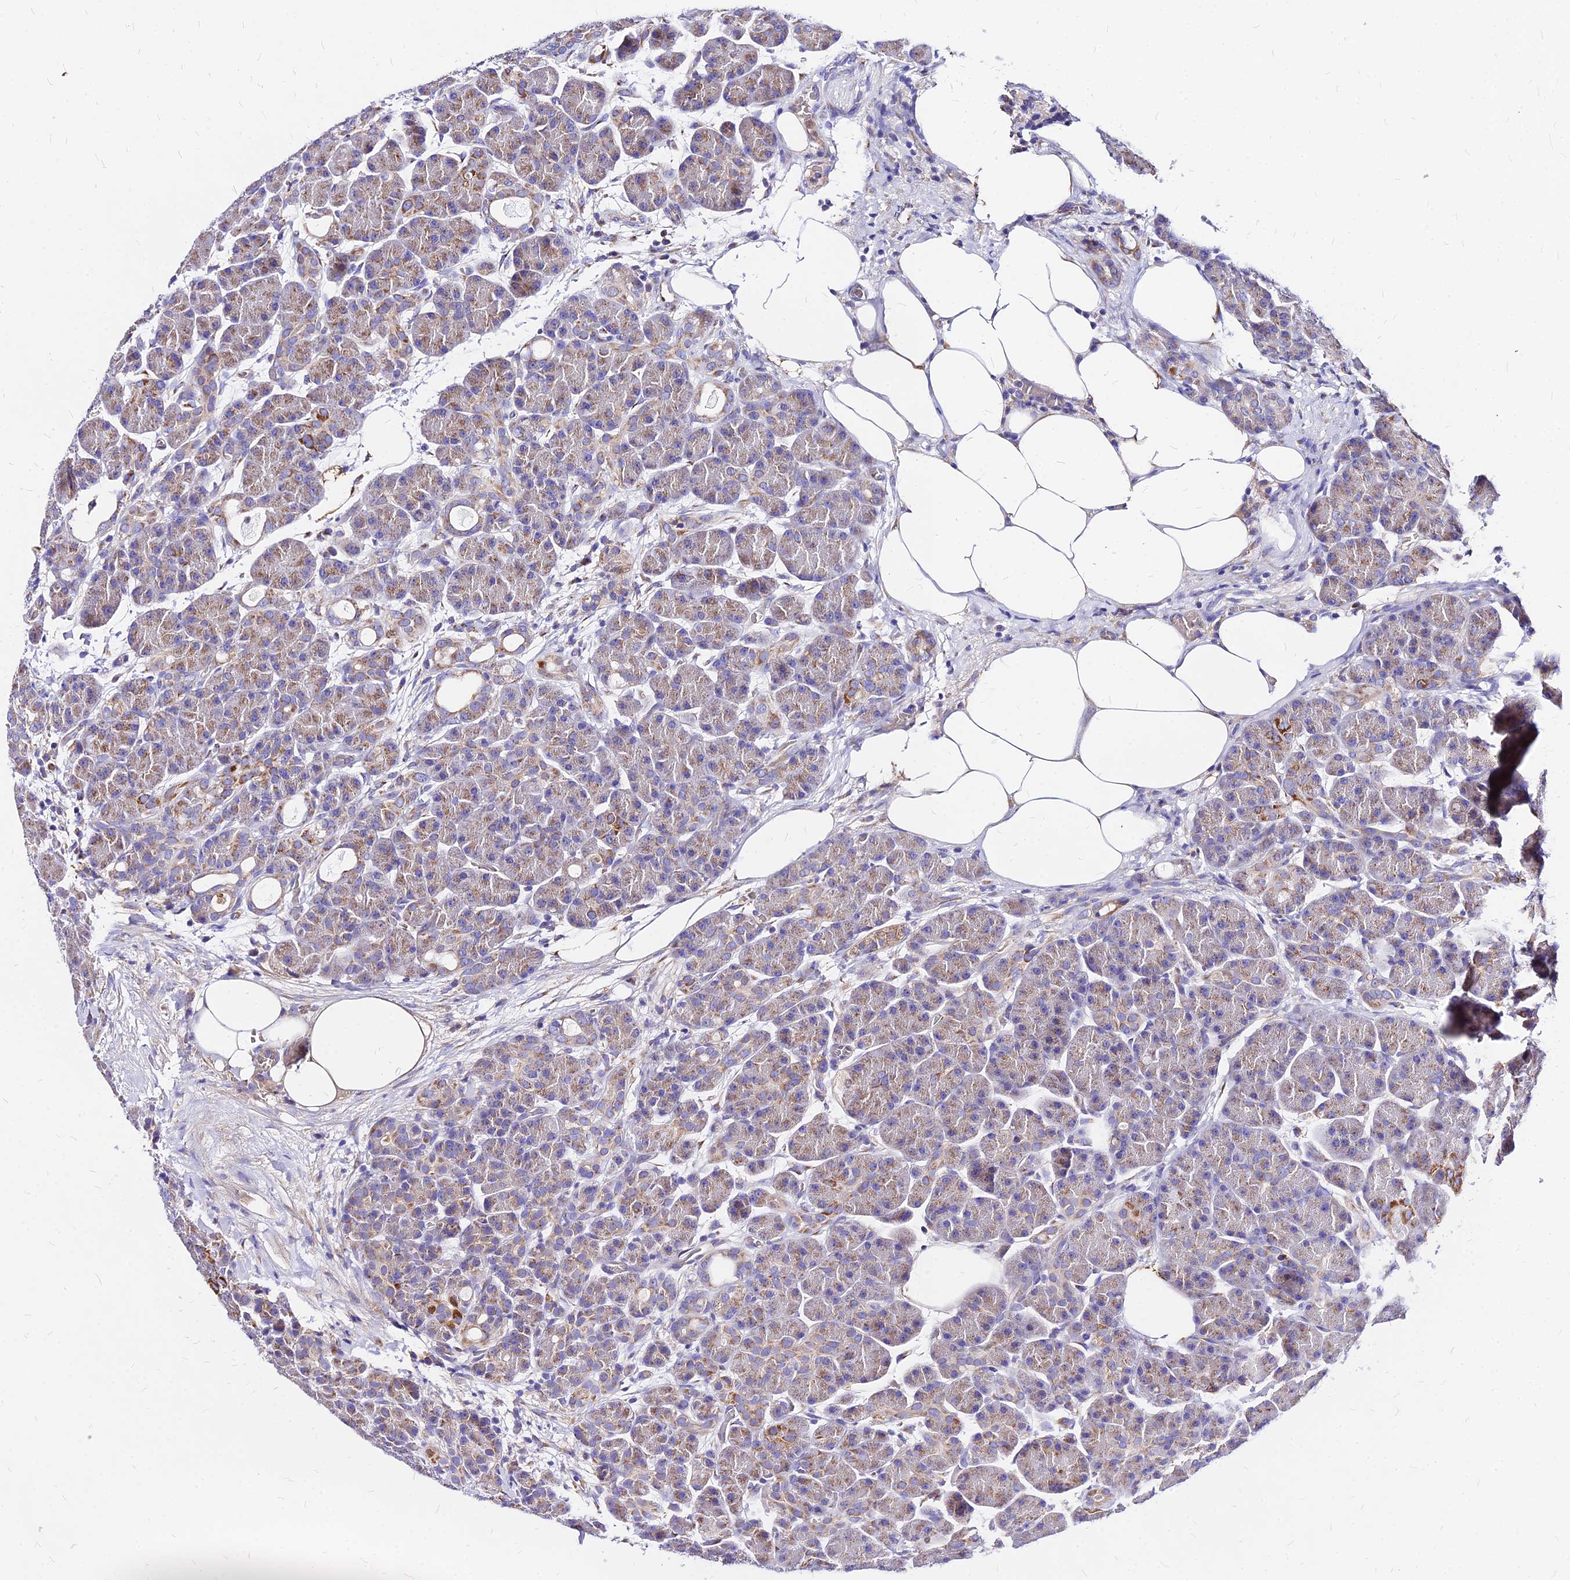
{"staining": {"intensity": "moderate", "quantity": "25%-75%", "location": "cytoplasmic/membranous"}, "tissue": "pancreas", "cell_type": "Exocrine glandular cells", "image_type": "normal", "snomed": [{"axis": "morphology", "description": "Normal tissue, NOS"}, {"axis": "topography", "description": "Pancreas"}], "caption": "Pancreas stained with DAB immunohistochemistry demonstrates medium levels of moderate cytoplasmic/membranous expression in about 25%-75% of exocrine glandular cells.", "gene": "MRPL3", "patient": {"sex": "male", "age": 63}}